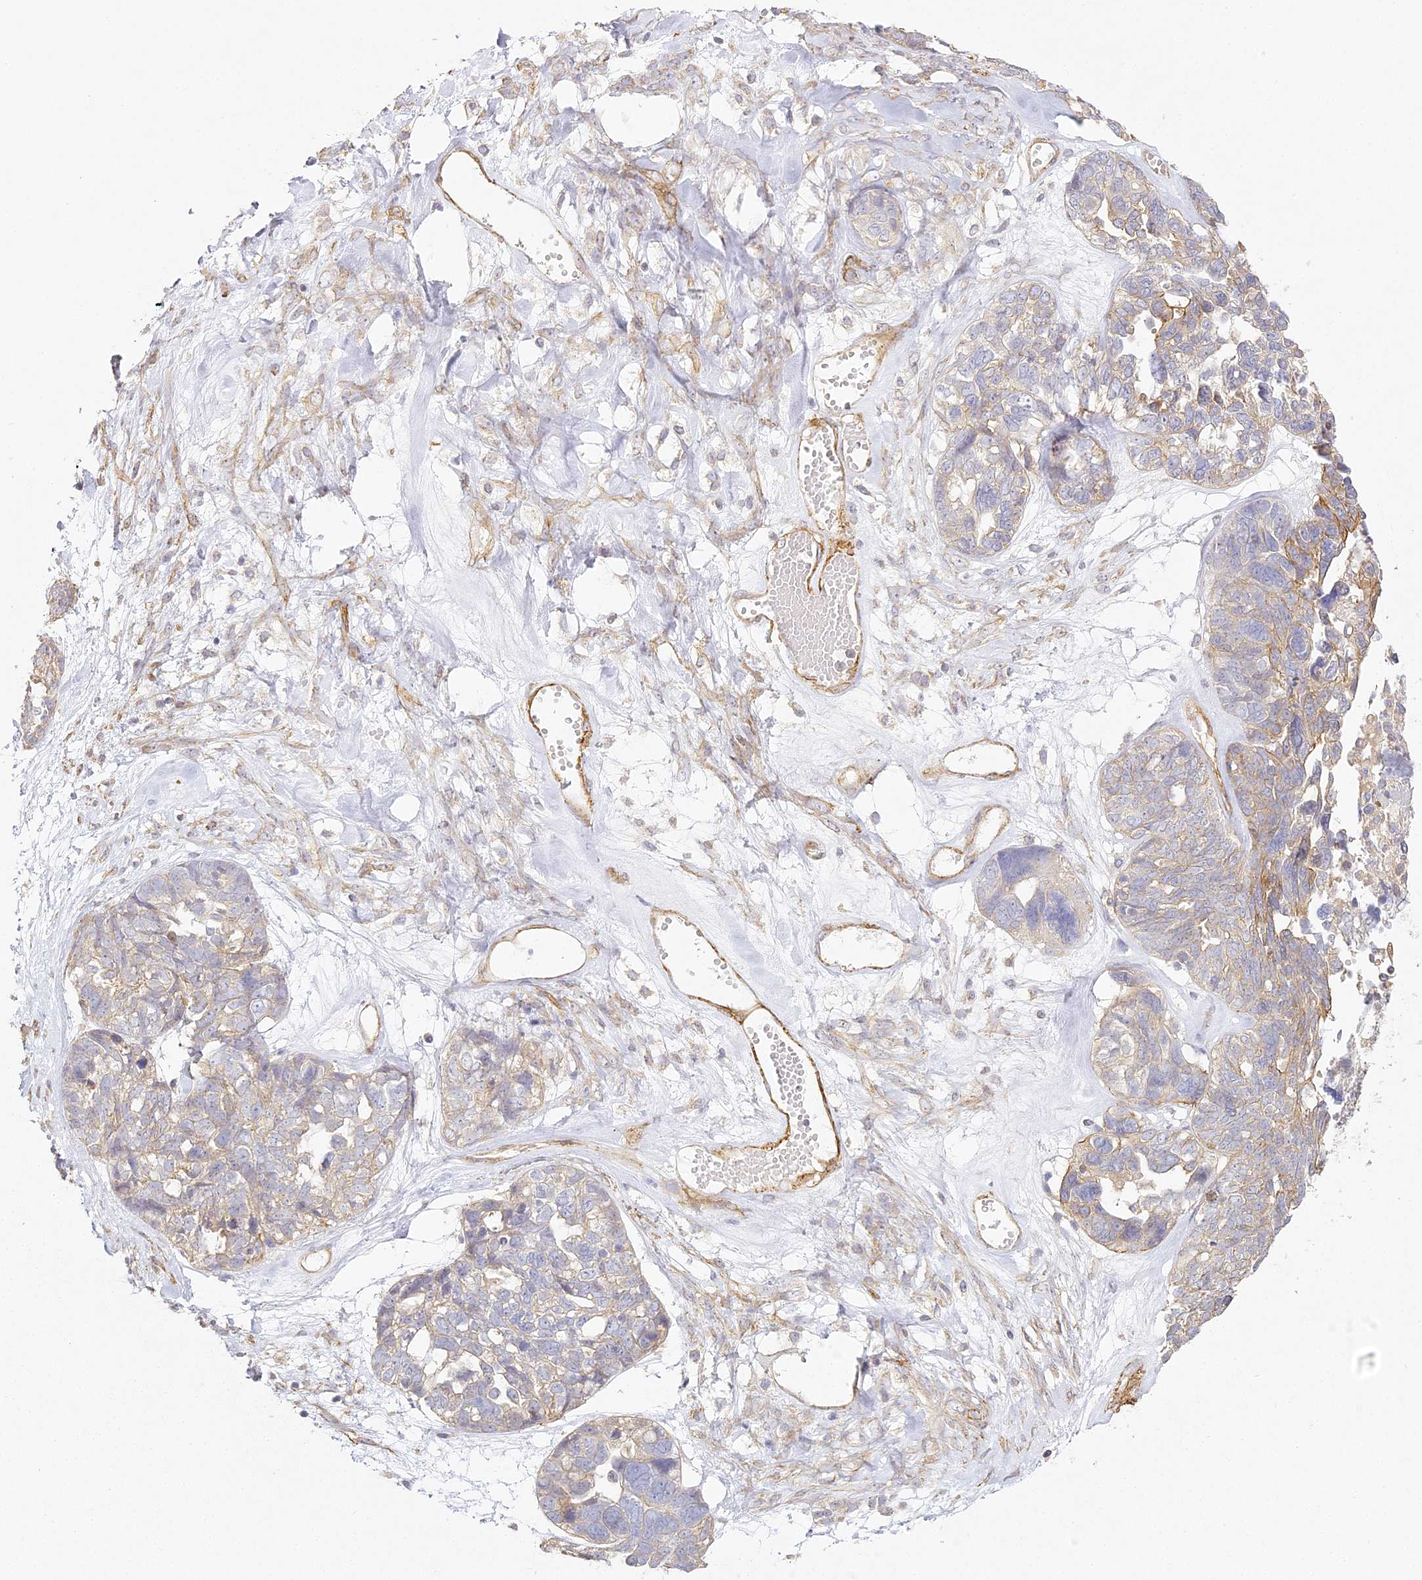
{"staining": {"intensity": "weak", "quantity": "<25%", "location": "cytoplasmic/membranous"}, "tissue": "ovarian cancer", "cell_type": "Tumor cells", "image_type": "cancer", "snomed": [{"axis": "morphology", "description": "Cystadenocarcinoma, serous, NOS"}, {"axis": "topography", "description": "Ovary"}], "caption": "This is a image of immunohistochemistry (IHC) staining of serous cystadenocarcinoma (ovarian), which shows no staining in tumor cells.", "gene": "MED28", "patient": {"sex": "female", "age": 79}}